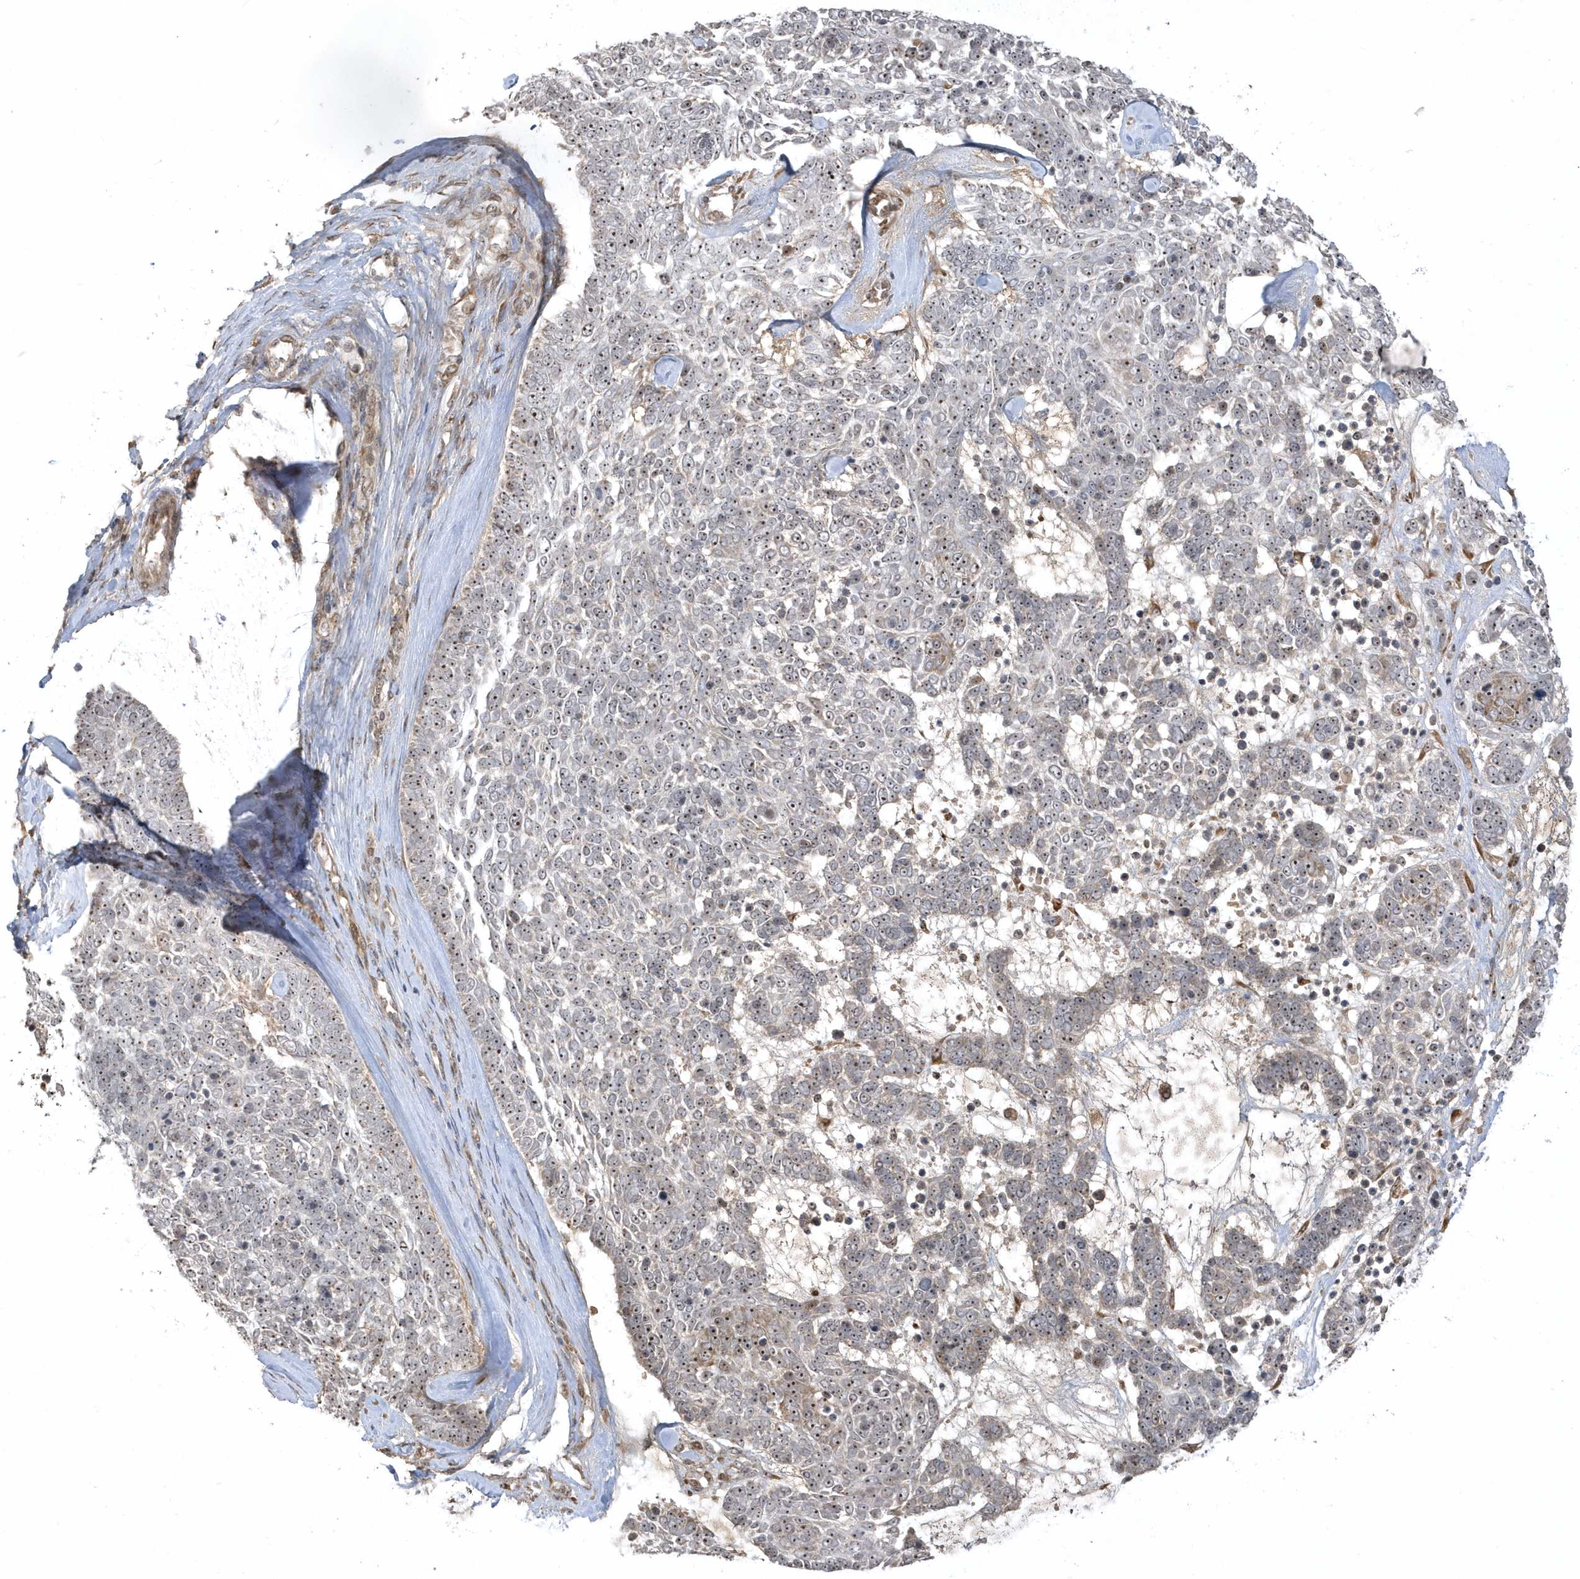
{"staining": {"intensity": "moderate", "quantity": "<25%", "location": "nuclear"}, "tissue": "skin cancer", "cell_type": "Tumor cells", "image_type": "cancer", "snomed": [{"axis": "morphology", "description": "Basal cell carcinoma"}, {"axis": "topography", "description": "Skin"}], "caption": "Immunohistochemical staining of human skin basal cell carcinoma displays moderate nuclear protein positivity in approximately <25% of tumor cells.", "gene": "ECM2", "patient": {"sex": "female", "age": 81}}